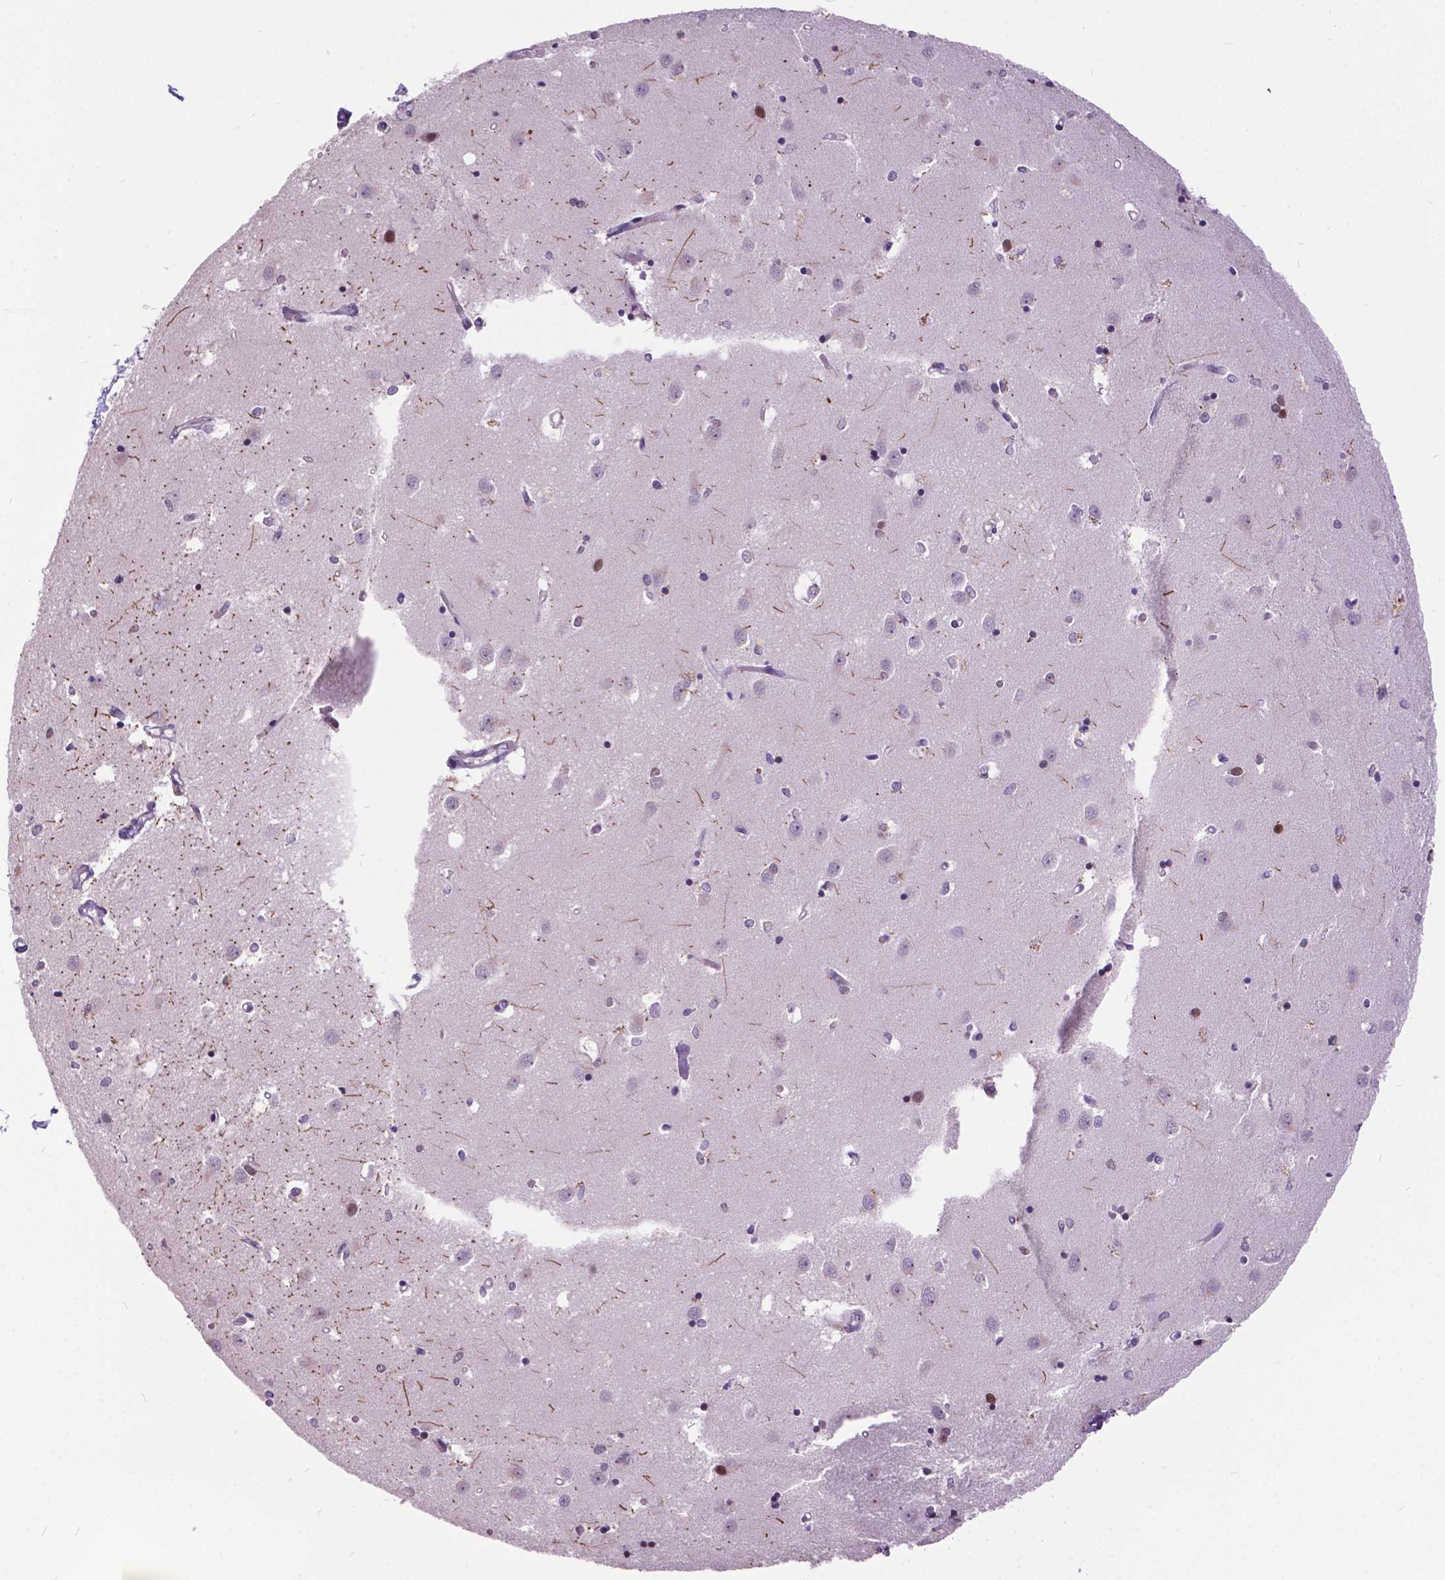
{"staining": {"intensity": "moderate", "quantity": "<25%", "location": "nuclear"}, "tissue": "caudate", "cell_type": "Glial cells", "image_type": "normal", "snomed": [{"axis": "morphology", "description": "Normal tissue, NOS"}, {"axis": "topography", "description": "Lateral ventricle wall"}], "caption": "Caudate stained for a protein demonstrates moderate nuclear positivity in glial cells. (DAB IHC, brown staining for protein, blue staining for nuclei).", "gene": "DPF3", "patient": {"sex": "male", "age": 54}}